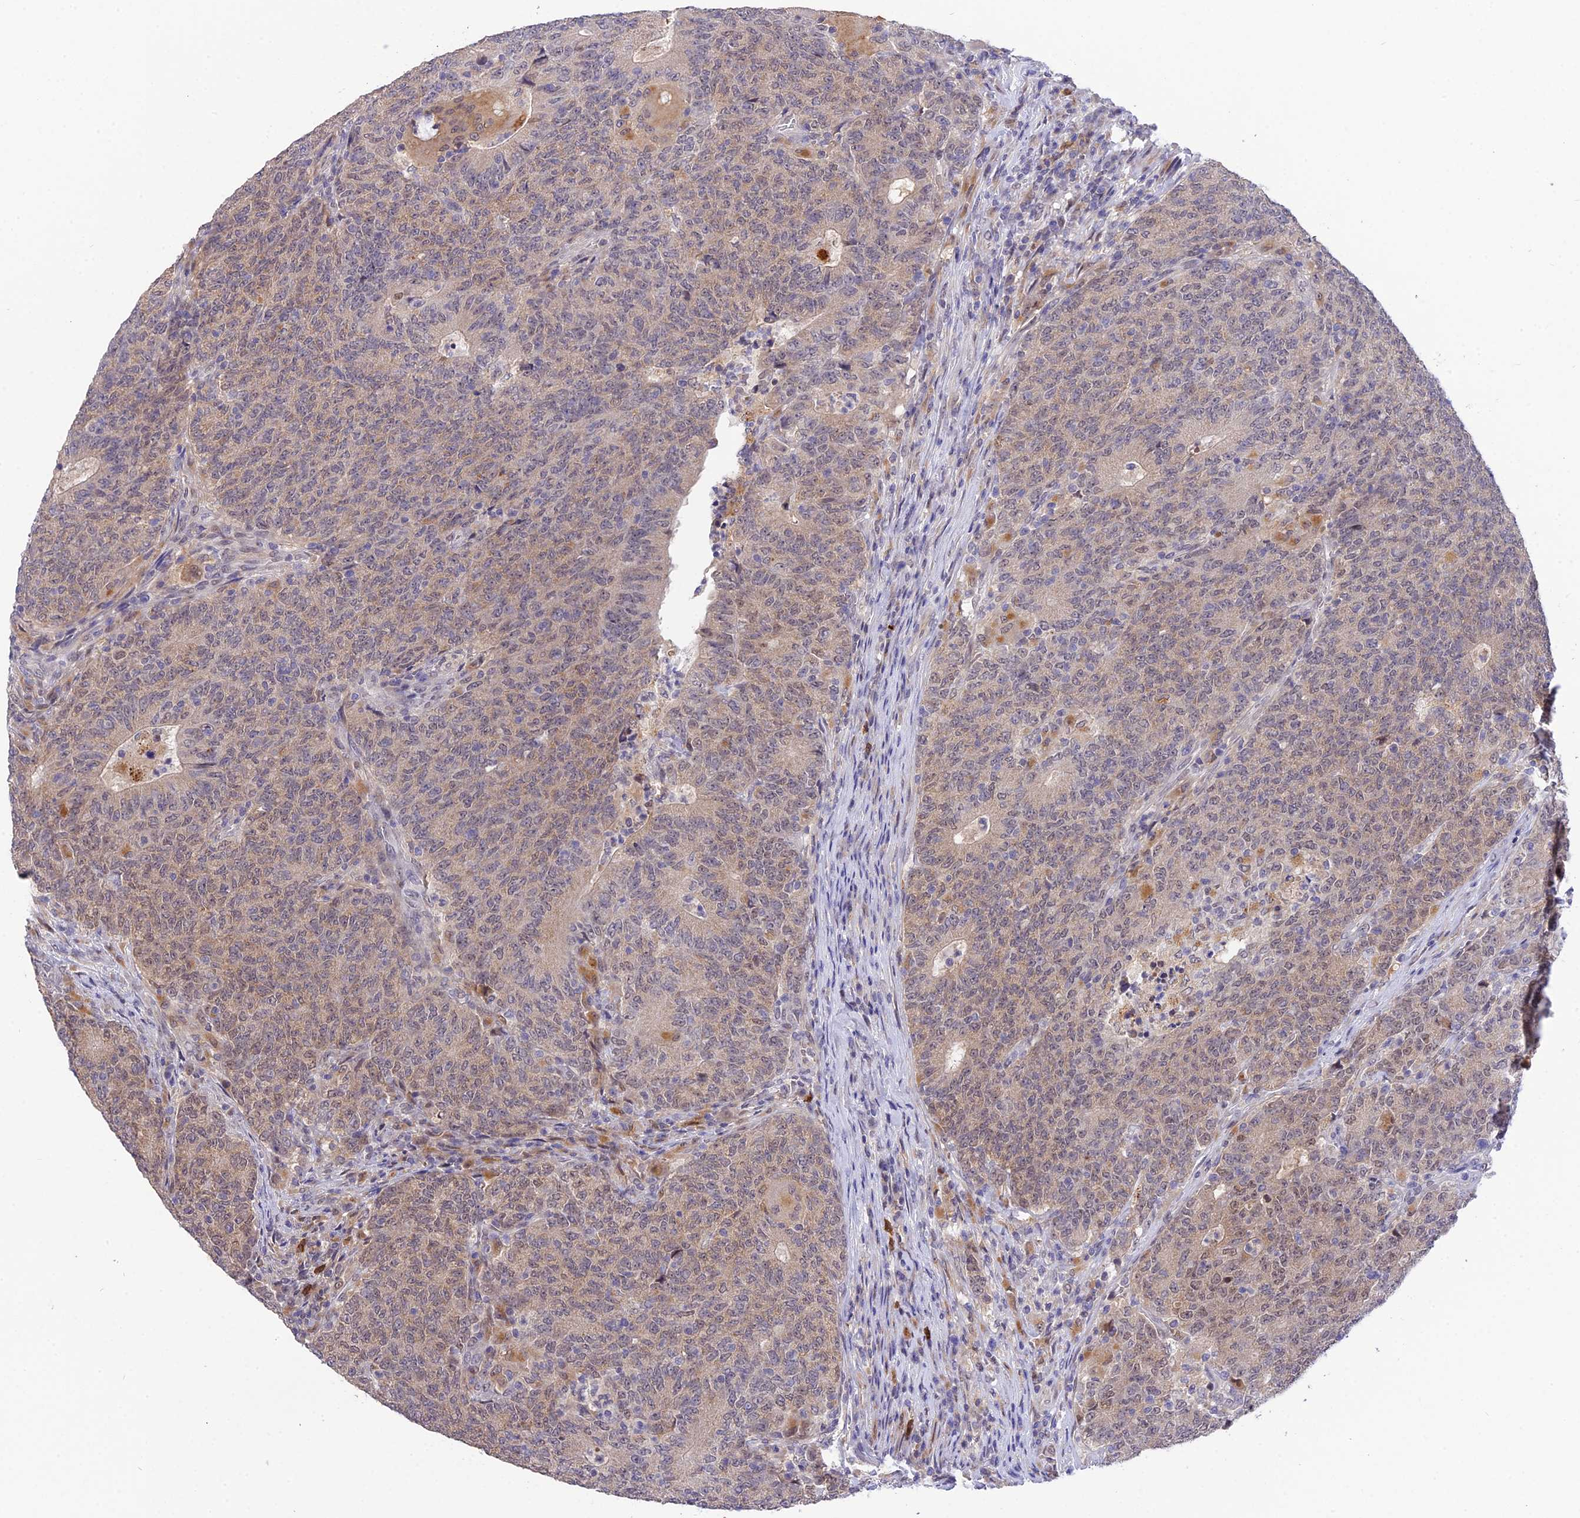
{"staining": {"intensity": "weak", "quantity": "25%-75%", "location": "nuclear"}, "tissue": "colorectal cancer", "cell_type": "Tumor cells", "image_type": "cancer", "snomed": [{"axis": "morphology", "description": "Adenocarcinoma, NOS"}, {"axis": "topography", "description": "Colon"}], "caption": "Protein analysis of adenocarcinoma (colorectal) tissue displays weak nuclear expression in approximately 25%-75% of tumor cells.", "gene": "KCTD14", "patient": {"sex": "female", "age": 75}}